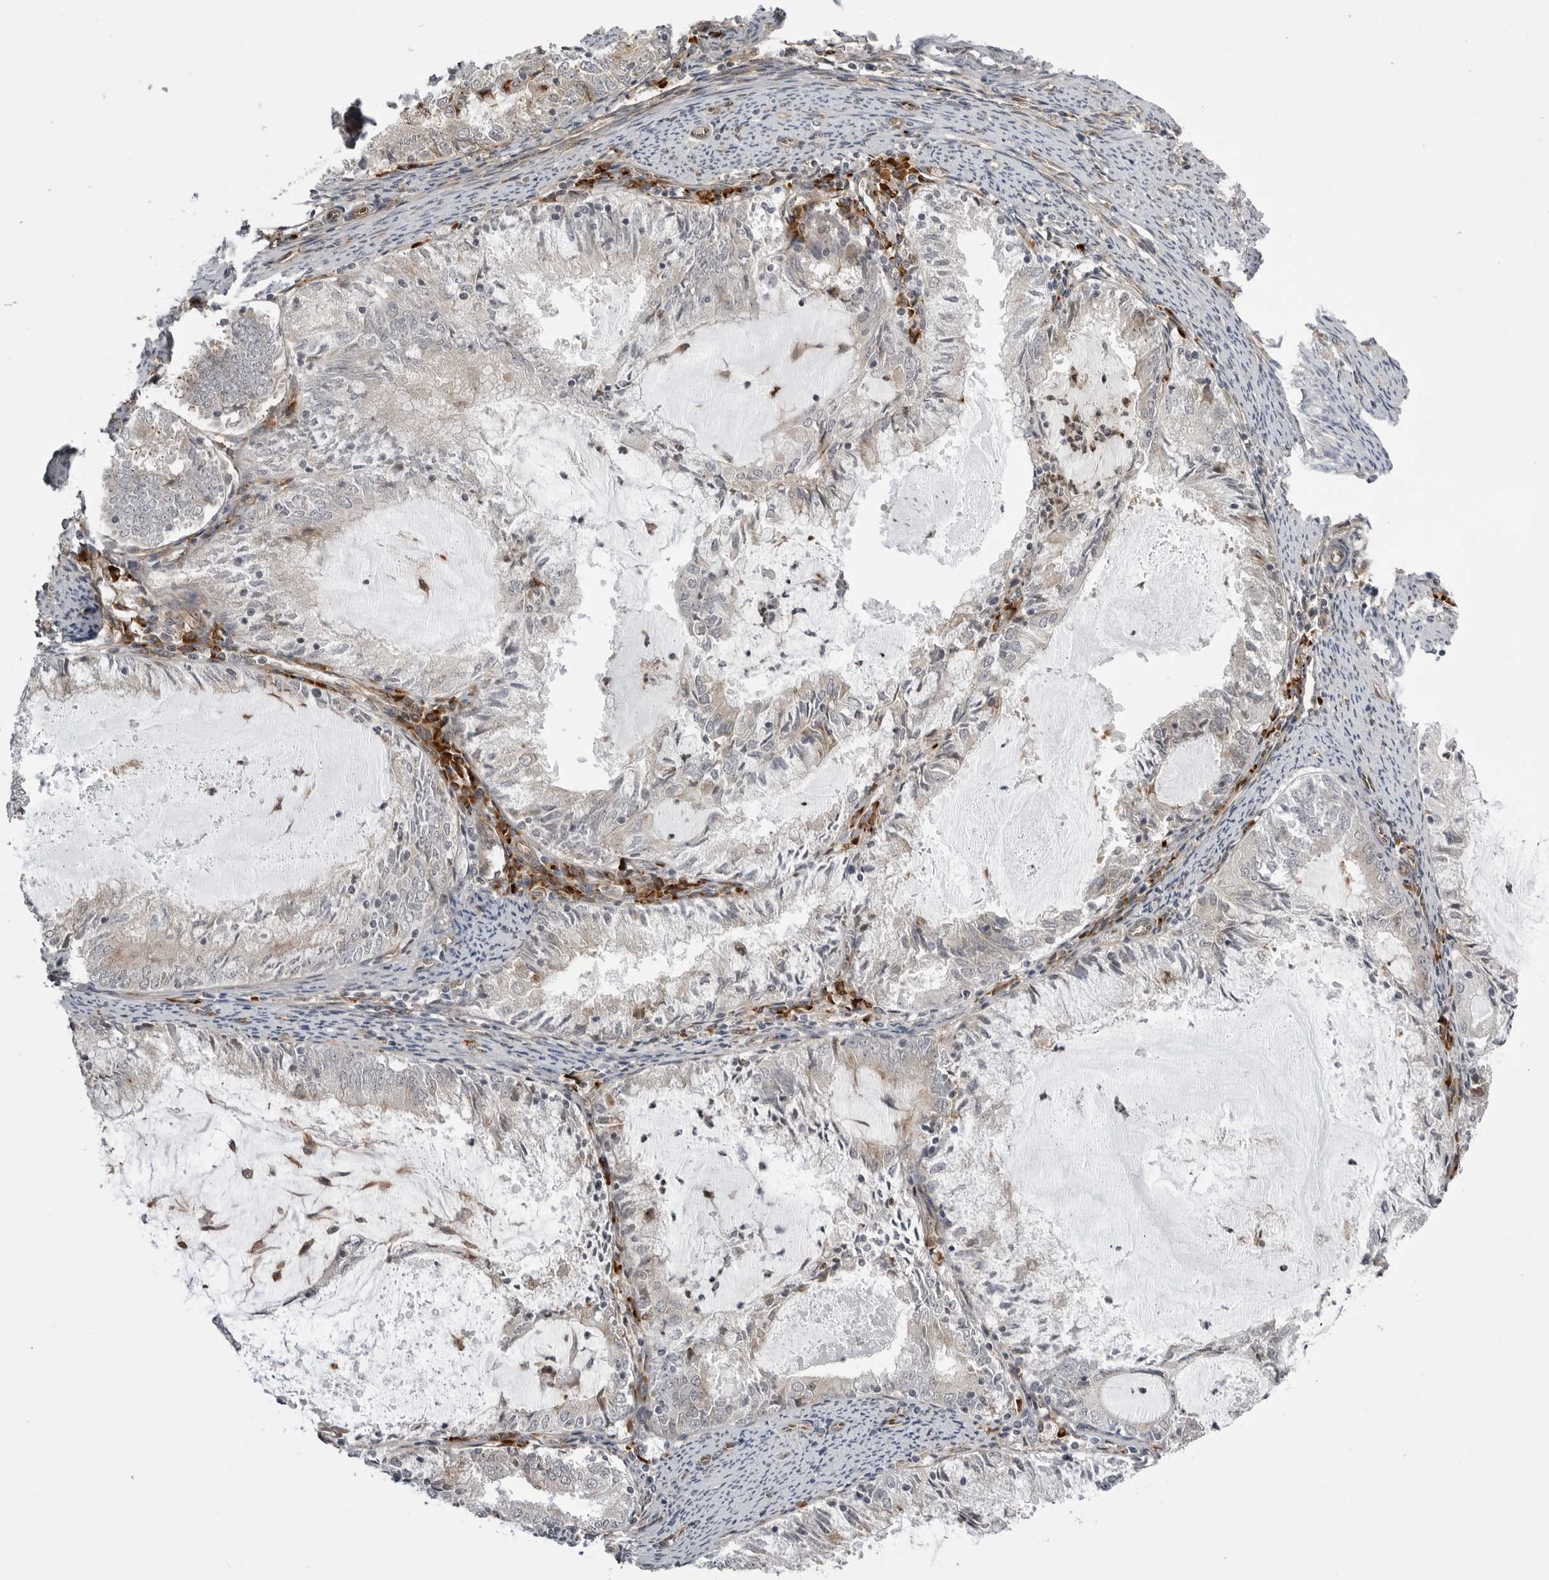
{"staining": {"intensity": "weak", "quantity": "<25%", "location": "cytoplasmic/membranous"}, "tissue": "endometrial cancer", "cell_type": "Tumor cells", "image_type": "cancer", "snomed": [{"axis": "morphology", "description": "Adenocarcinoma, NOS"}, {"axis": "topography", "description": "Endometrium"}], "caption": "IHC photomicrograph of neoplastic tissue: endometrial cancer stained with DAB exhibits no significant protein positivity in tumor cells.", "gene": "ARL5A", "patient": {"sex": "female", "age": 57}}